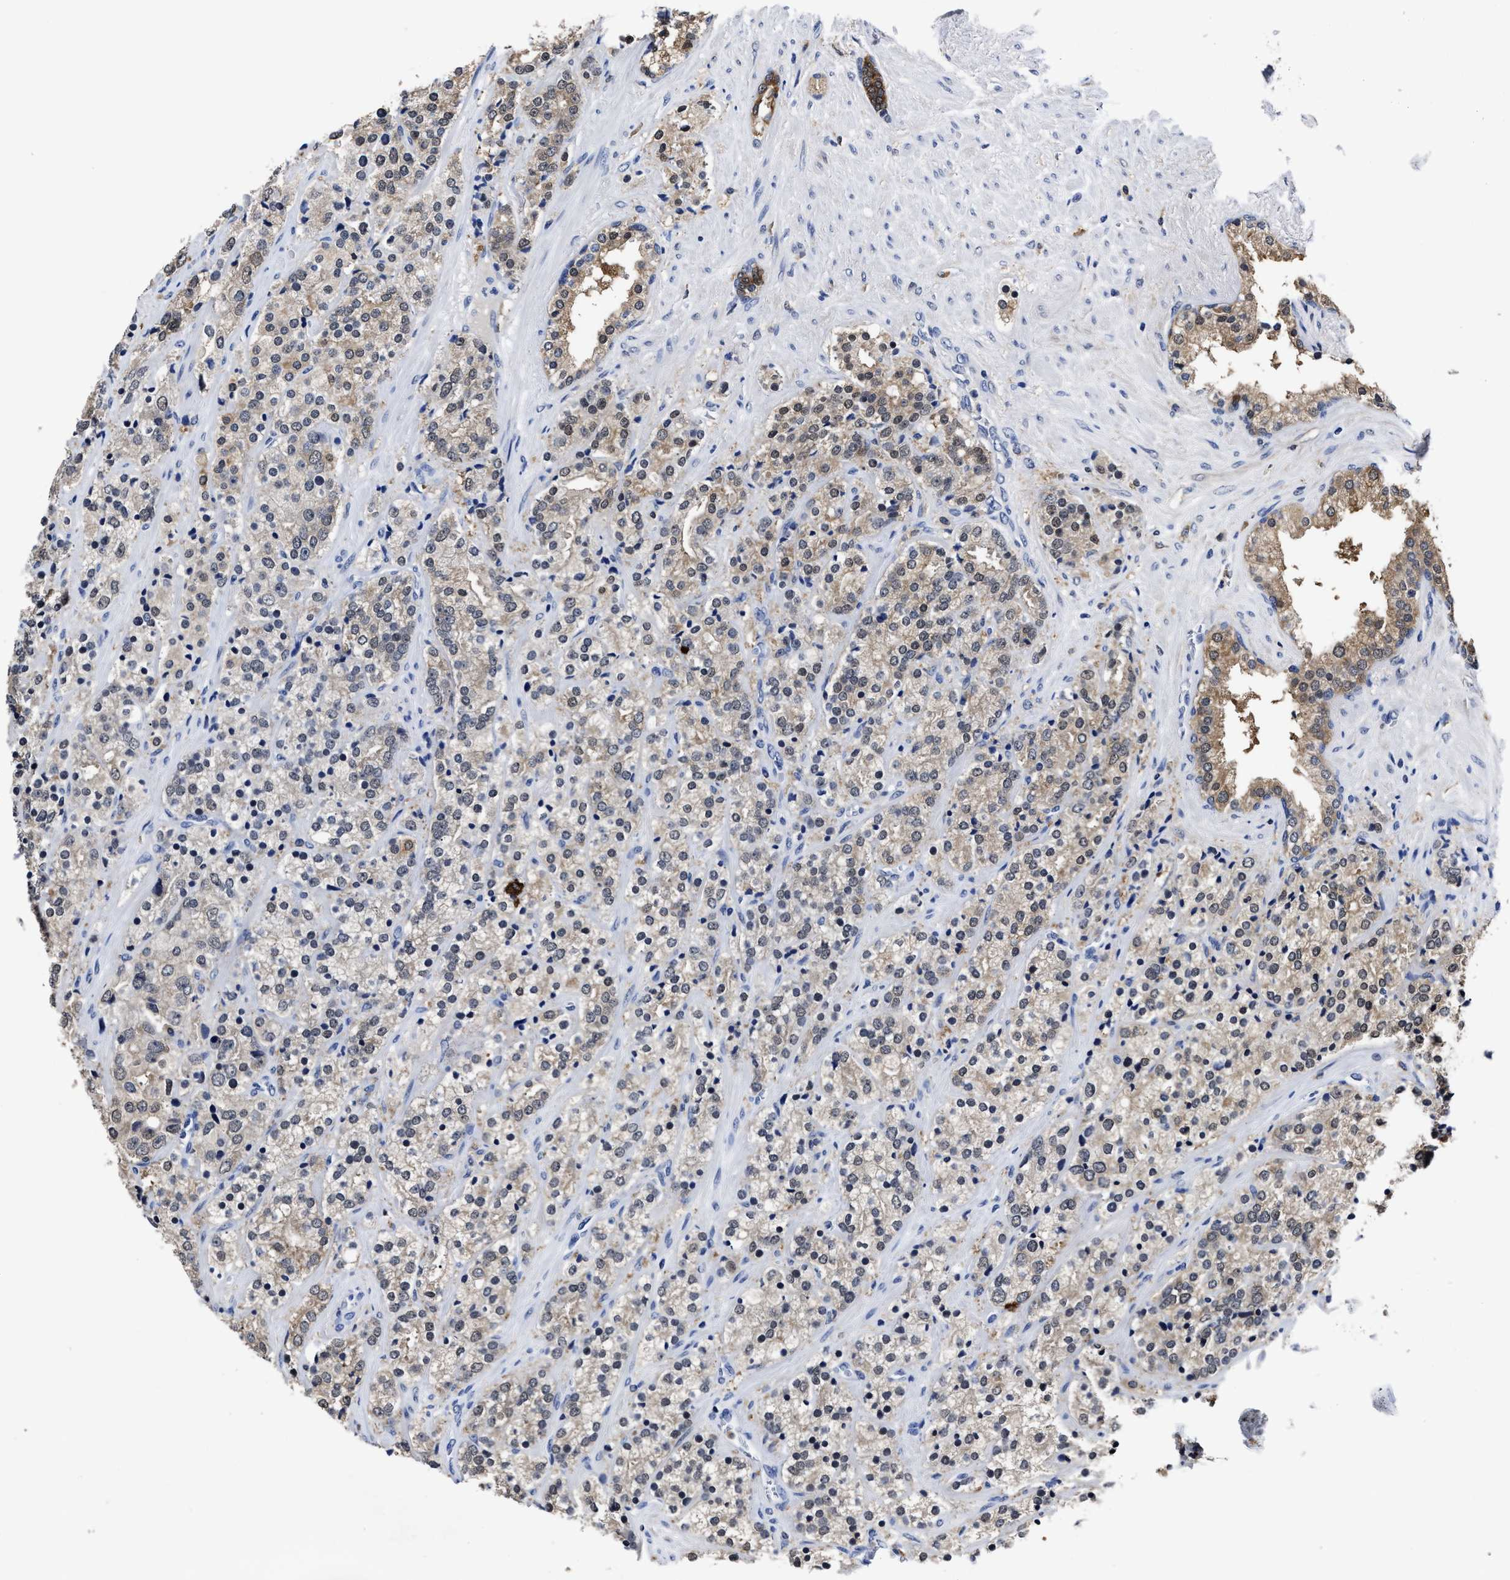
{"staining": {"intensity": "weak", "quantity": "25%-75%", "location": "cytoplasmic/membranous"}, "tissue": "prostate cancer", "cell_type": "Tumor cells", "image_type": "cancer", "snomed": [{"axis": "morphology", "description": "Adenocarcinoma, High grade"}, {"axis": "topography", "description": "Prostate"}], "caption": "Prostate cancer (high-grade adenocarcinoma) was stained to show a protein in brown. There is low levels of weak cytoplasmic/membranous staining in approximately 25%-75% of tumor cells. The protein of interest is stained brown, and the nuclei are stained in blue (DAB IHC with brightfield microscopy, high magnification).", "gene": "PRPF4B", "patient": {"sex": "male", "age": 71}}